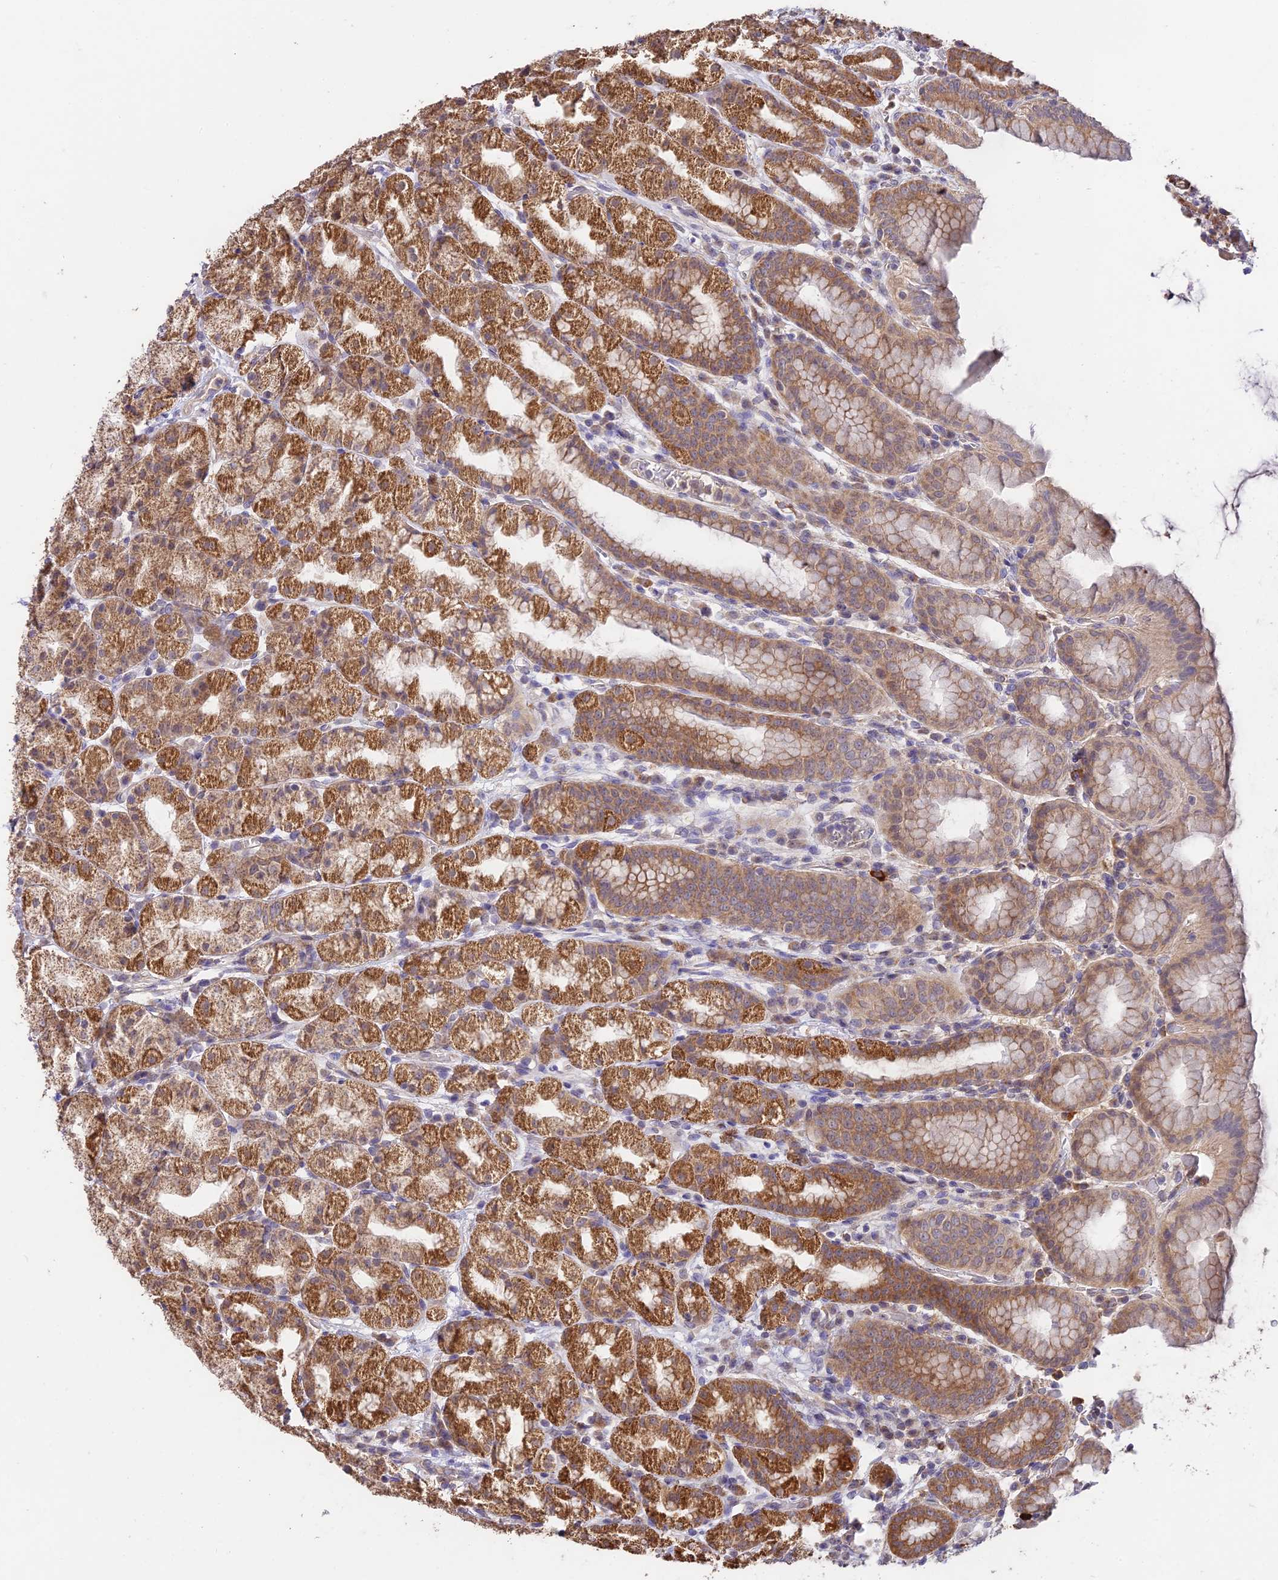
{"staining": {"intensity": "moderate", "quantity": ">75%", "location": "cytoplasmic/membranous"}, "tissue": "stomach", "cell_type": "Glandular cells", "image_type": "normal", "snomed": [{"axis": "morphology", "description": "Normal tissue, NOS"}, {"axis": "topography", "description": "Stomach, upper"}], "caption": "Benign stomach exhibits moderate cytoplasmic/membranous expression in about >75% of glandular cells, visualized by immunohistochemistry.", "gene": "C3orf20", "patient": {"sex": "male", "age": 68}}